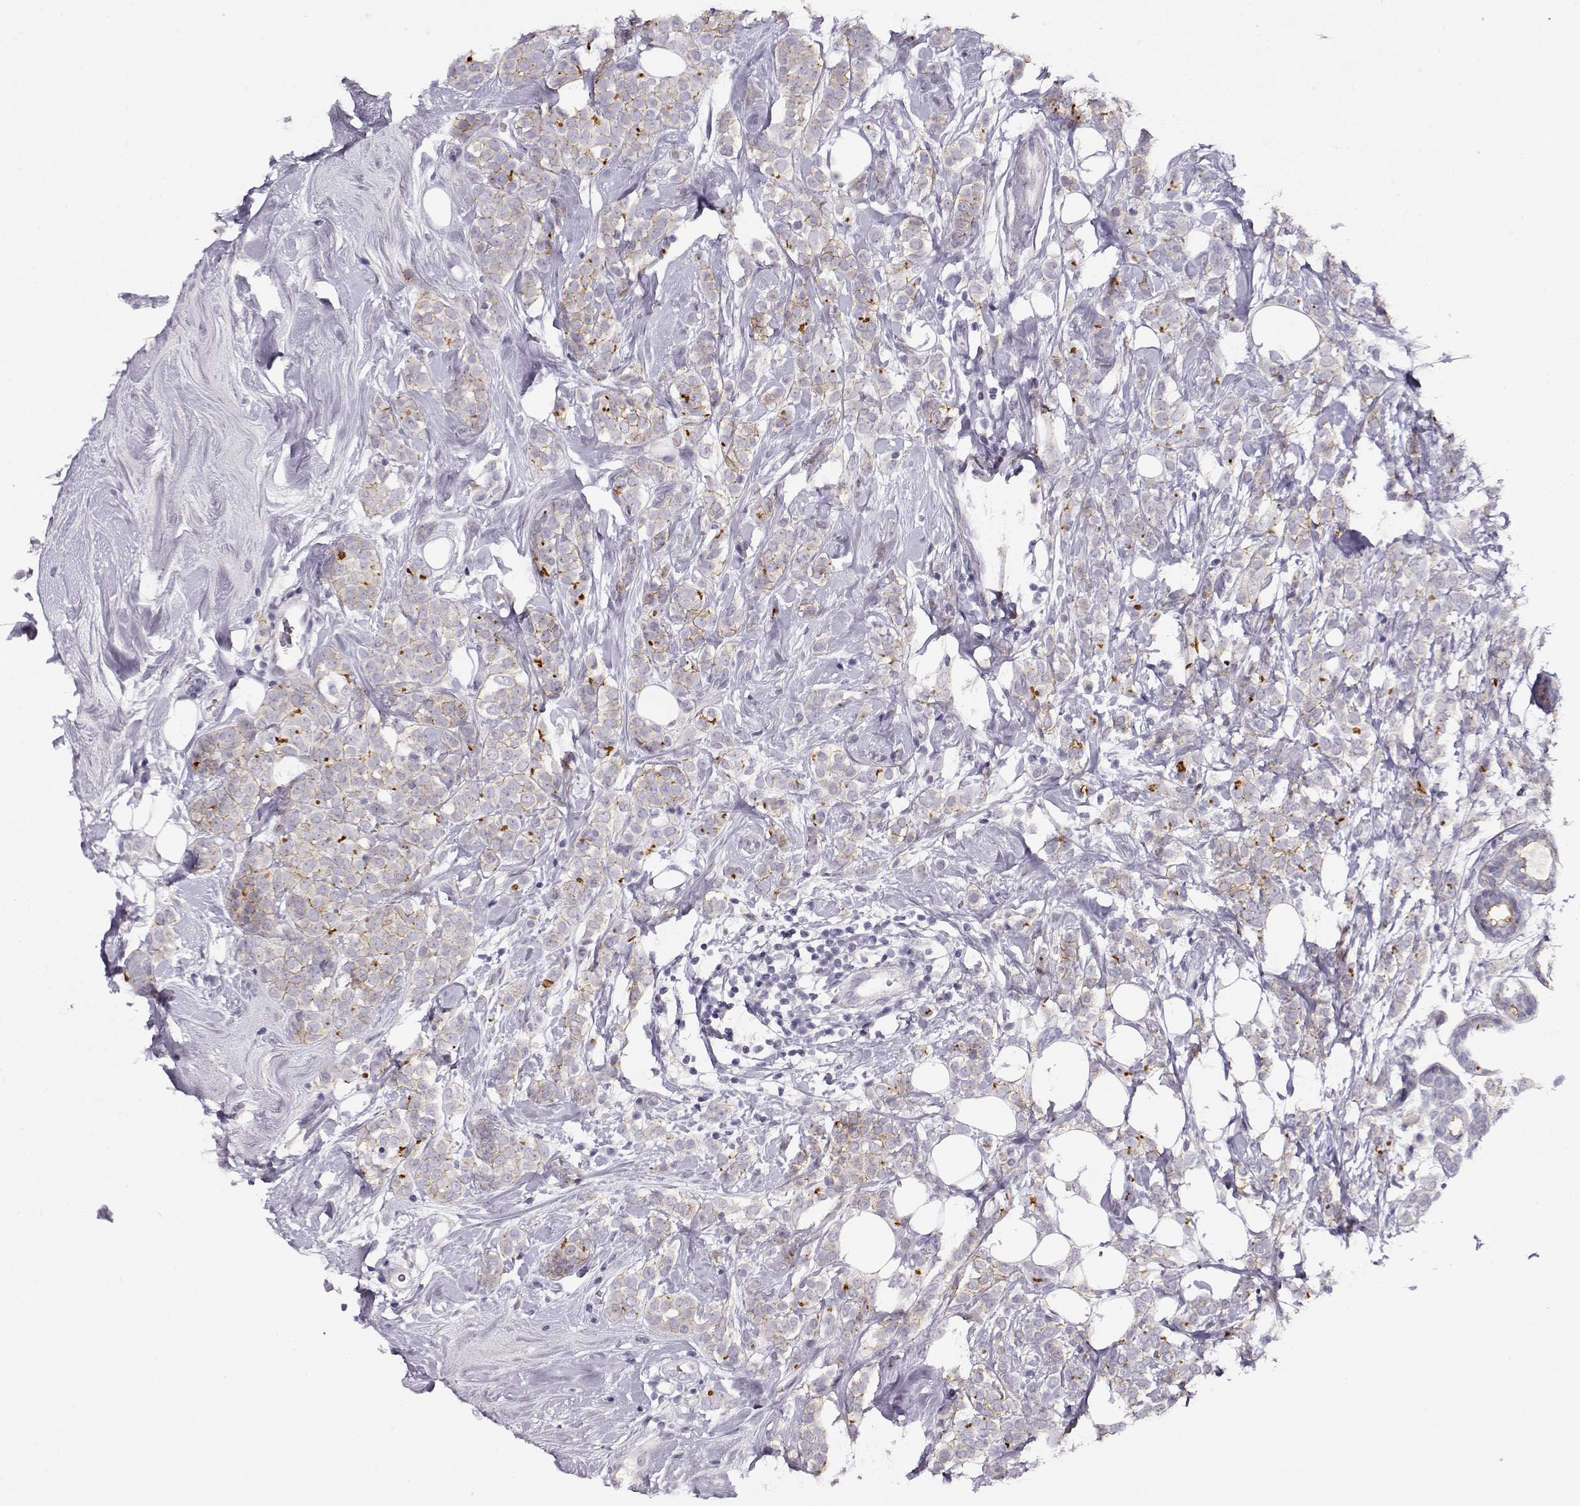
{"staining": {"intensity": "negative", "quantity": "none", "location": "none"}, "tissue": "breast cancer", "cell_type": "Tumor cells", "image_type": "cancer", "snomed": [{"axis": "morphology", "description": "Lobular carcinoma"}, {"axis": "topography", "description": "Breast"}], "caption": "Tumor cells are negative for brown protein staining in breast cancer (lobular carcinoma).", "gene": "CRX", "patient": {"sex": "female", "age": 49}}